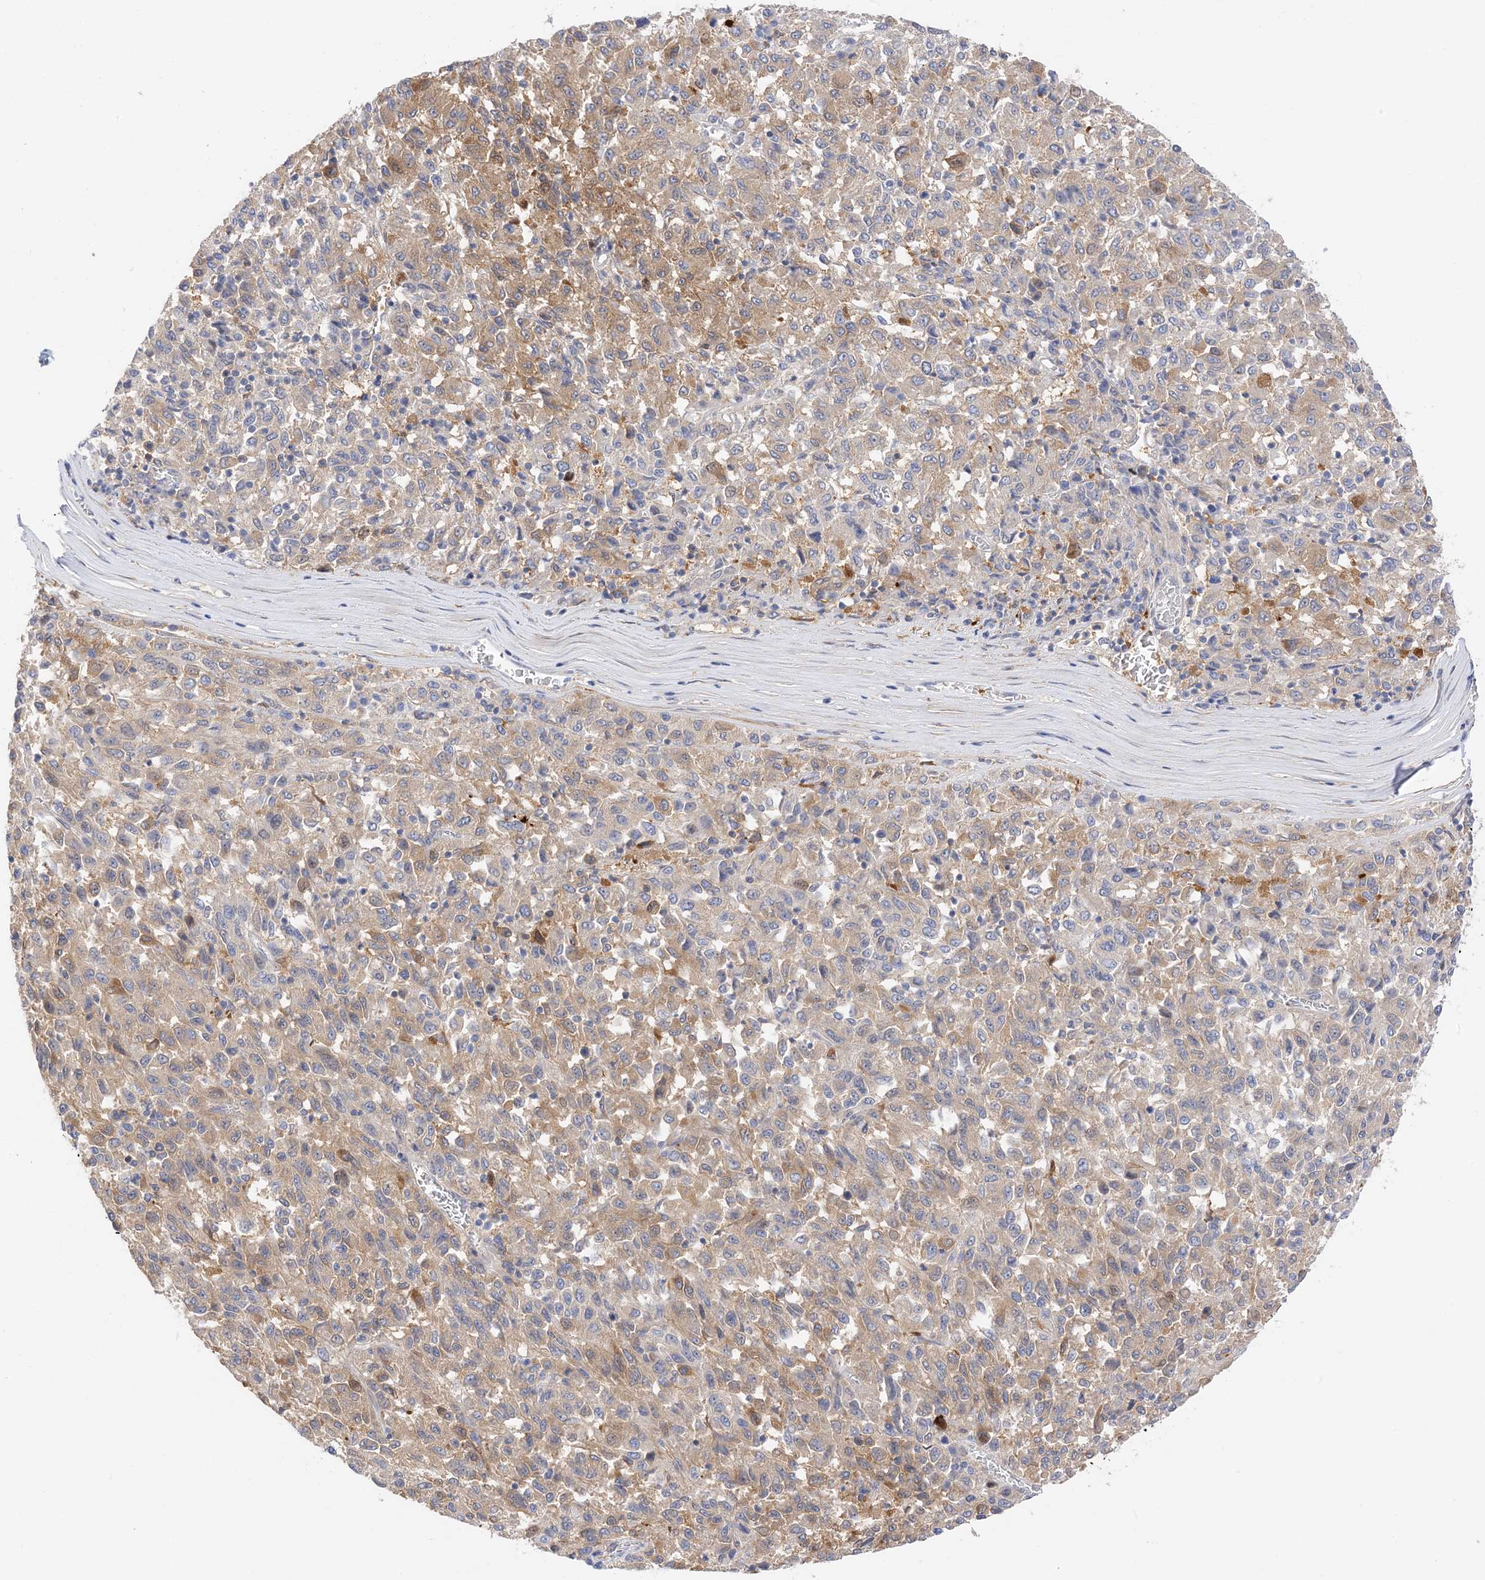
{"staining": {"intensity": "moderate", "quantity": "25%-75%", "location": "cytoplasmic/membranous"}, "tissue": "melanoma", "cell_type": "Tumor cells", "image_type": "cancer", "snomed": [{"axis": "morphology", "description": "Malignant melanoma, Metastatic site"}, {"axis": "topography", "description": "Lung"}], "caption": "The micrograph exhibits a brown stain indicating the presence of a protein in the cytoplasmic/membranous of tumor cells in malignant melanoma (metastatic site).", "gene": "ARV1", "patient": {"sex": "male", "age": 64}}